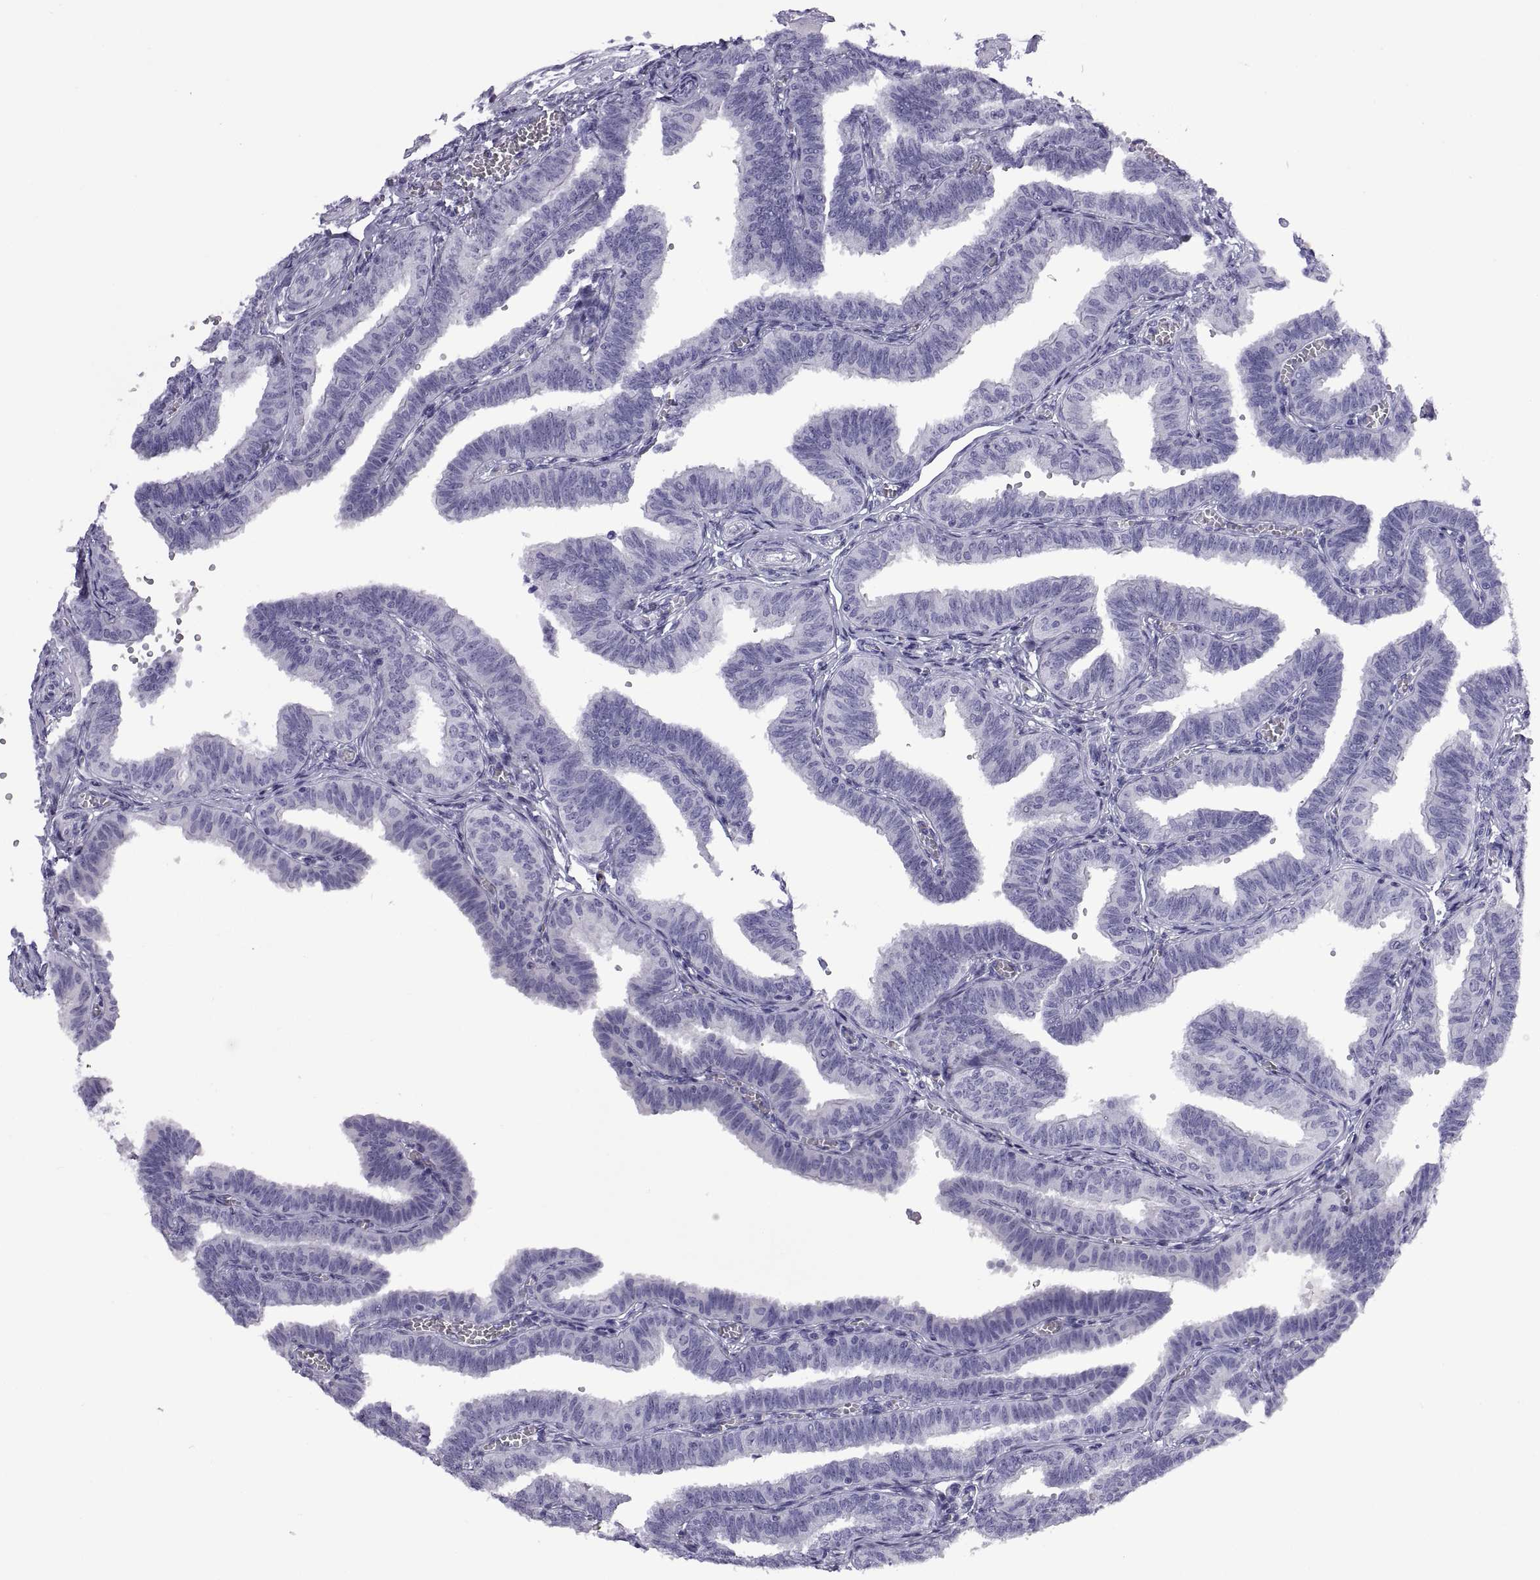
{"staining": {"intensity": "negative", "quantity": "none", "location": "none"}, "tissue": "fallopian tube", "cell_type": "Glandular cells", "image_type": "normal", "snomed": [{"axis": "morphology", "description": "Normal tissue, NOS"}, {"axis": "topography", "description": "Fallopian tube"}], "caption": "Micrograph shows no protein expression in glandular cells of normal fallopian tube.", "gene": "CRISP1", "patient": {"sex": "female", "age": 25}}